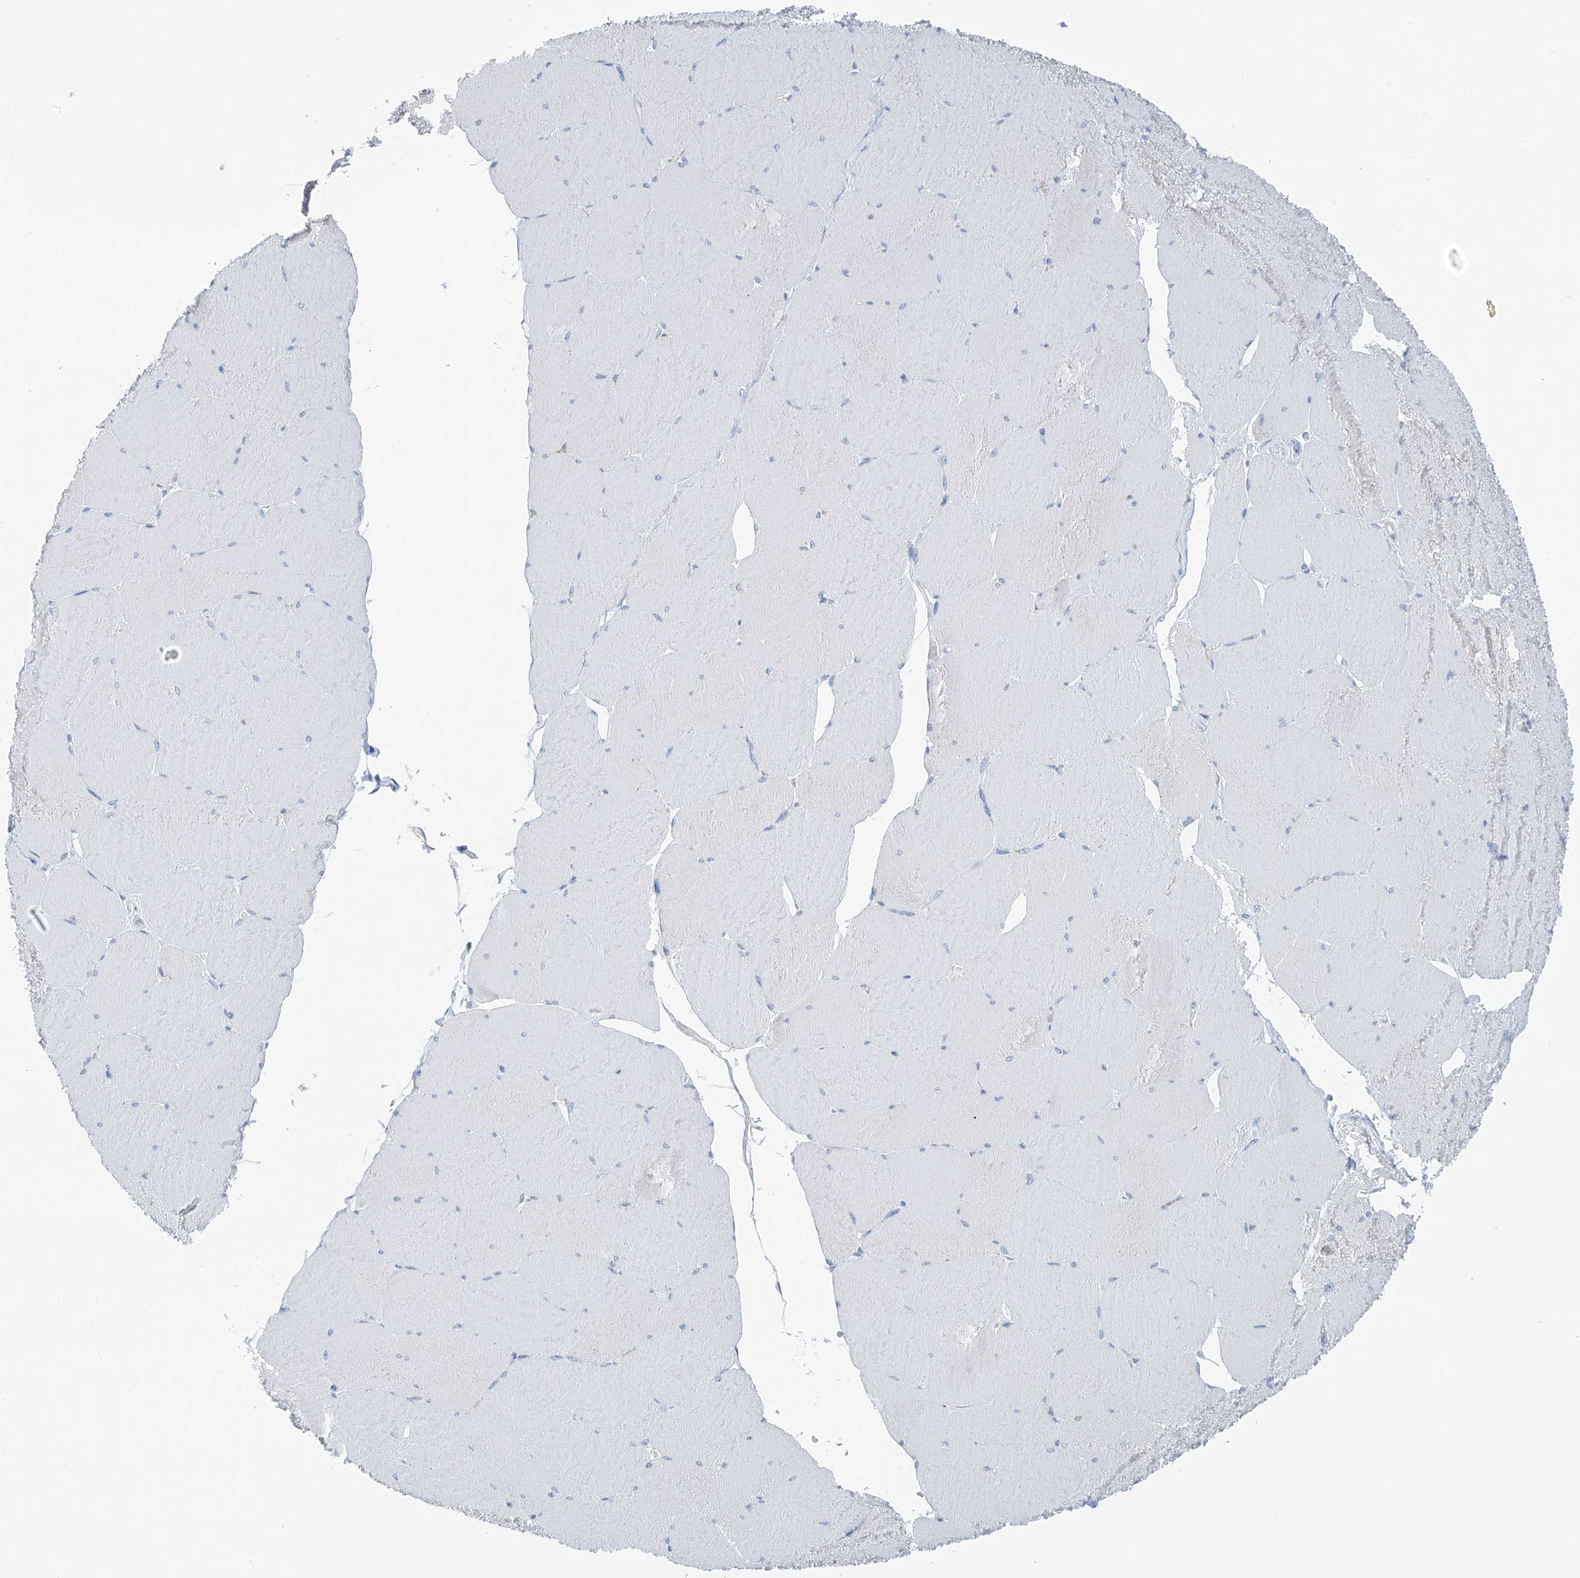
{"staining": {"intensity": "negative", "quantity": "none", "location": "none"}, "tissue": "skeletal muscle", "cell_type": "Myocytes", "image_type": "normal", "snomed": [{"axis": "morphology", "description": "Normal tissue, NOS"}, {"axis": "topography", "description": "Skeletal muscle"}, {"axis": "topography", "description": "Head-Neck"}], "caption": "Micrograph shows no significant protein positivity in myocytes of normal skeletal muscle.", "gene": "RCN2", "patient": {"sex": "male", "age": 66}}